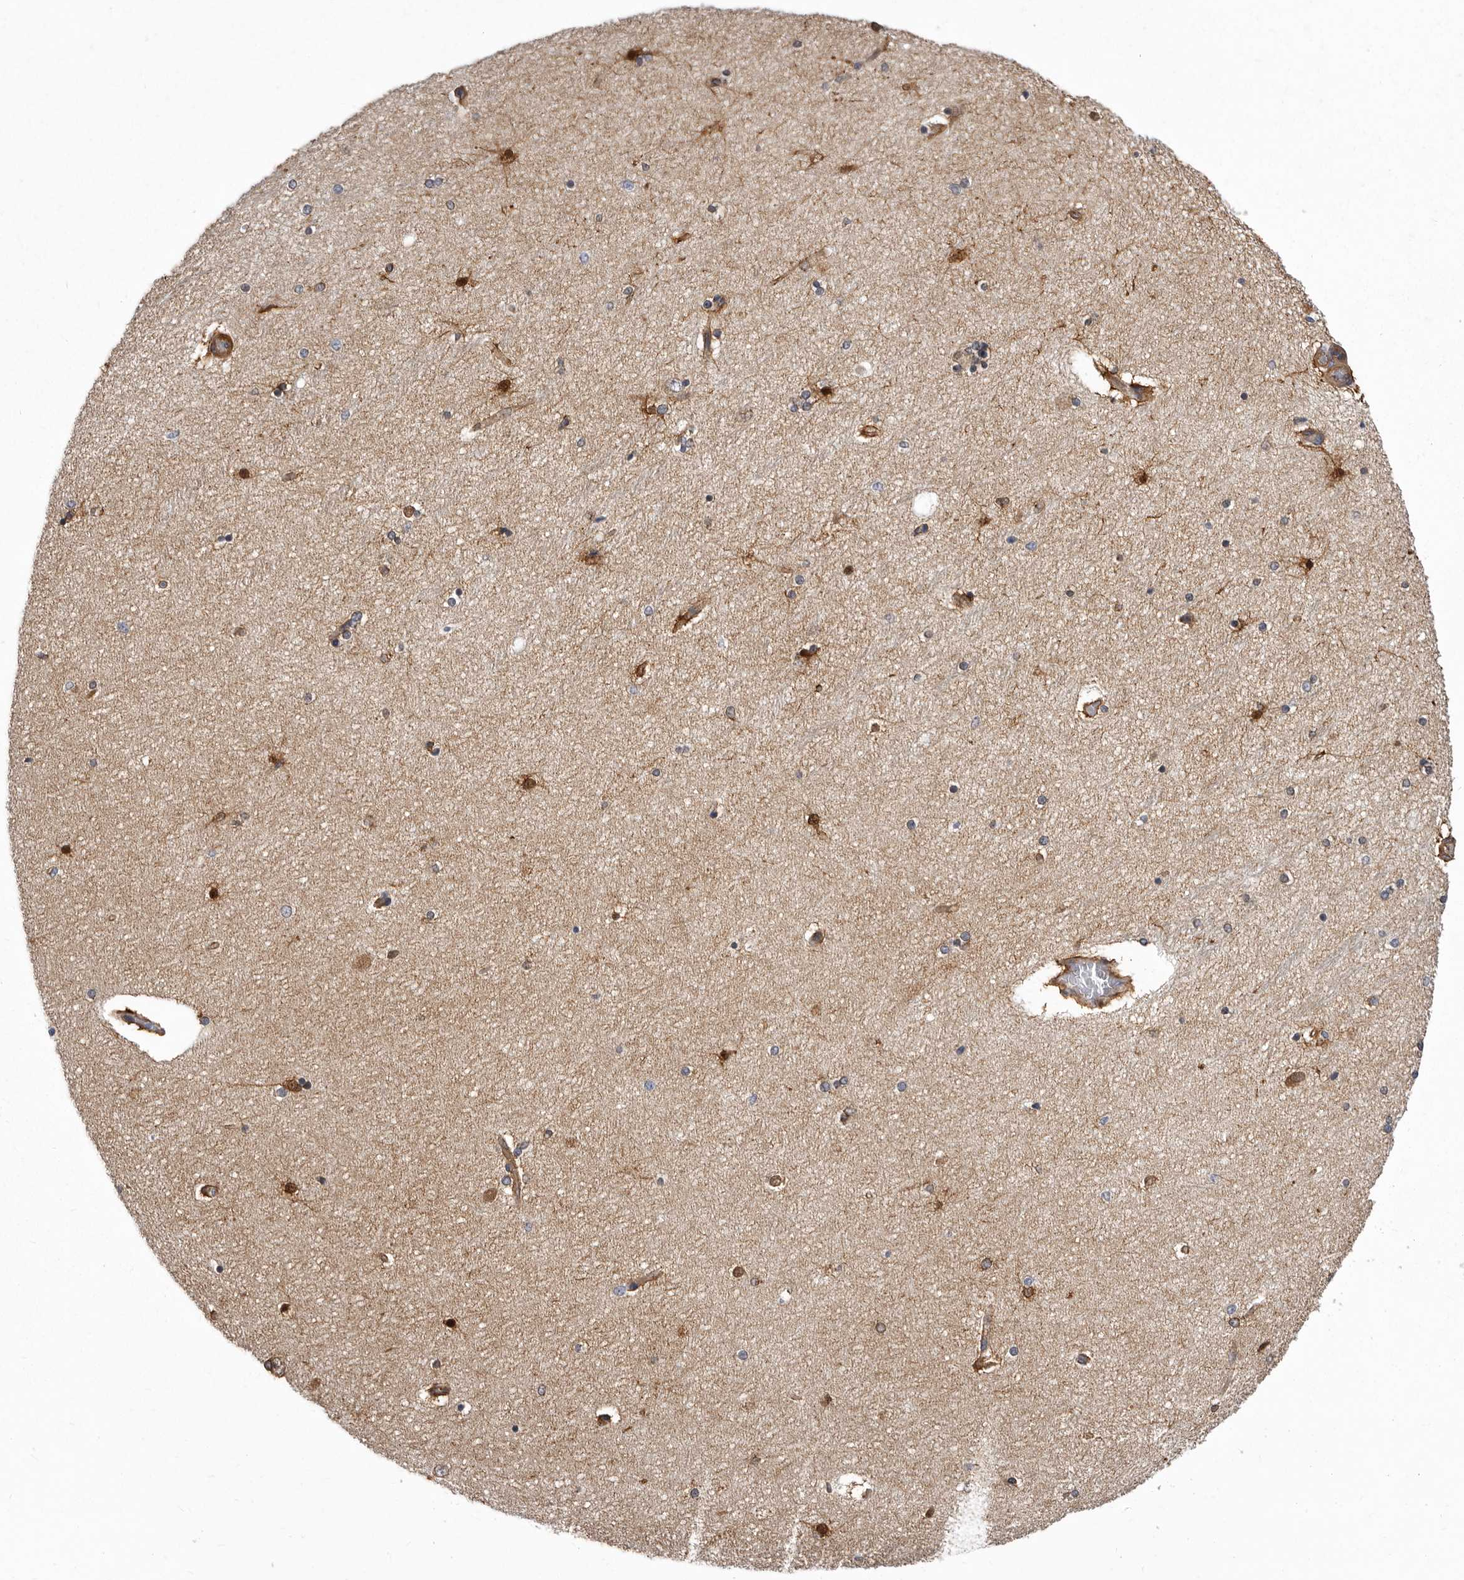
{"staining": {"intensity": "moderate", "quantity": "25%-75%", "location": "cytoplasmic/membranous,nuclear"}, "tissue": "hippocampus", "cell_type": "Glial cells", "image_type": "normal", "snomed": [{"axis": "morphology", "description": "Normal tissue, NOS"}, {"axis": "topography", "description": "Hippocampus"}], "caption": "Glial cells demonstrate medium levels of moderate cytoplasmic/membranous,nuclear staining in about 25%-75% of cells in normal hippocampus. The protein is shown in brown color, while the nuclei are stained blue.", "gene": "ENAH", "patient": {"sex": "female", "age": 54}}